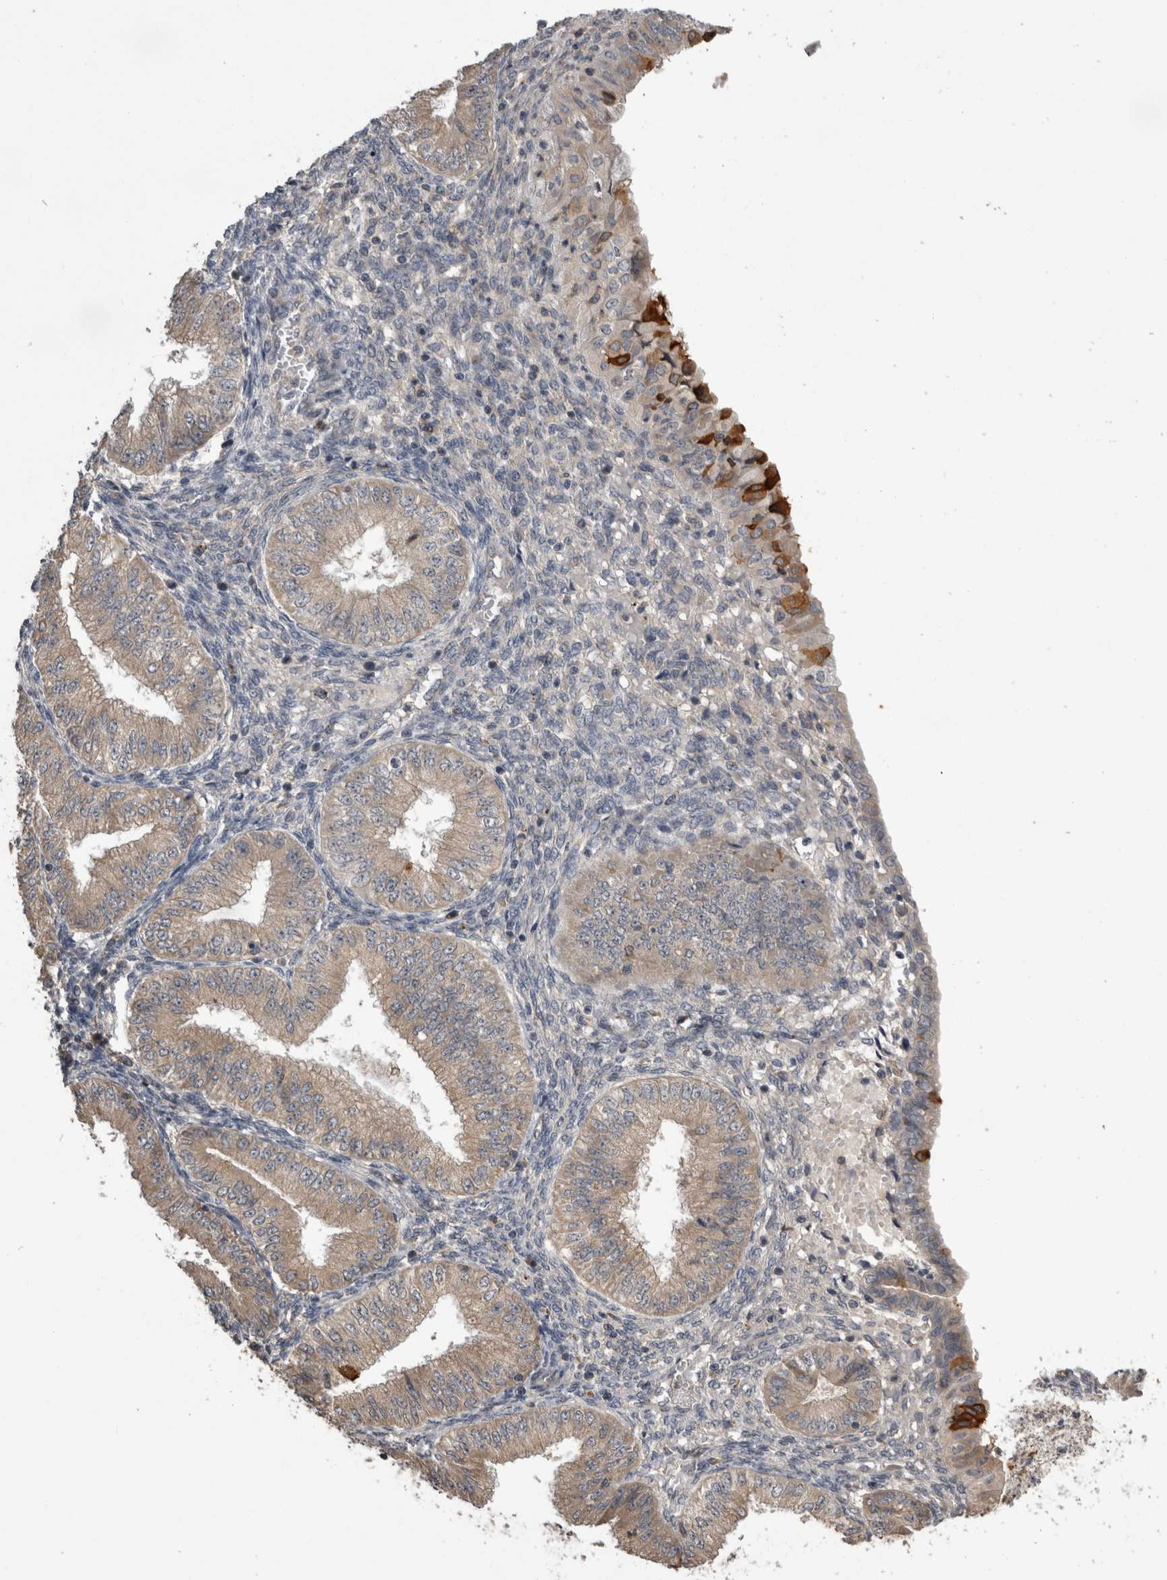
{"staining": {"intensity": "strong", "quantity": "<25%", "location": "cytoplasmic/membranous"}, "tissue": "endometrial cancer", "cell_type": "Tumor cells", "image_type": "cancer", "snomed": [{"axis": "morphology", "description": "Normal tissue, NOS"}, {"axis": "morphology", "description": "Adenocarcinoma, NOS"}, {"axis": "topography", "description": "Endometrium"}], "caption": "Endometrial cancer (adenocarcinoma) stained with DAB (3,3'-diaminobenzidine) IHC demonstrates medium levels of strong cytoplasmic/membranous staining in about <25% of tumor cells.", "gene": "ANXA13", "patient": {"sex": "female", "age": 53}}